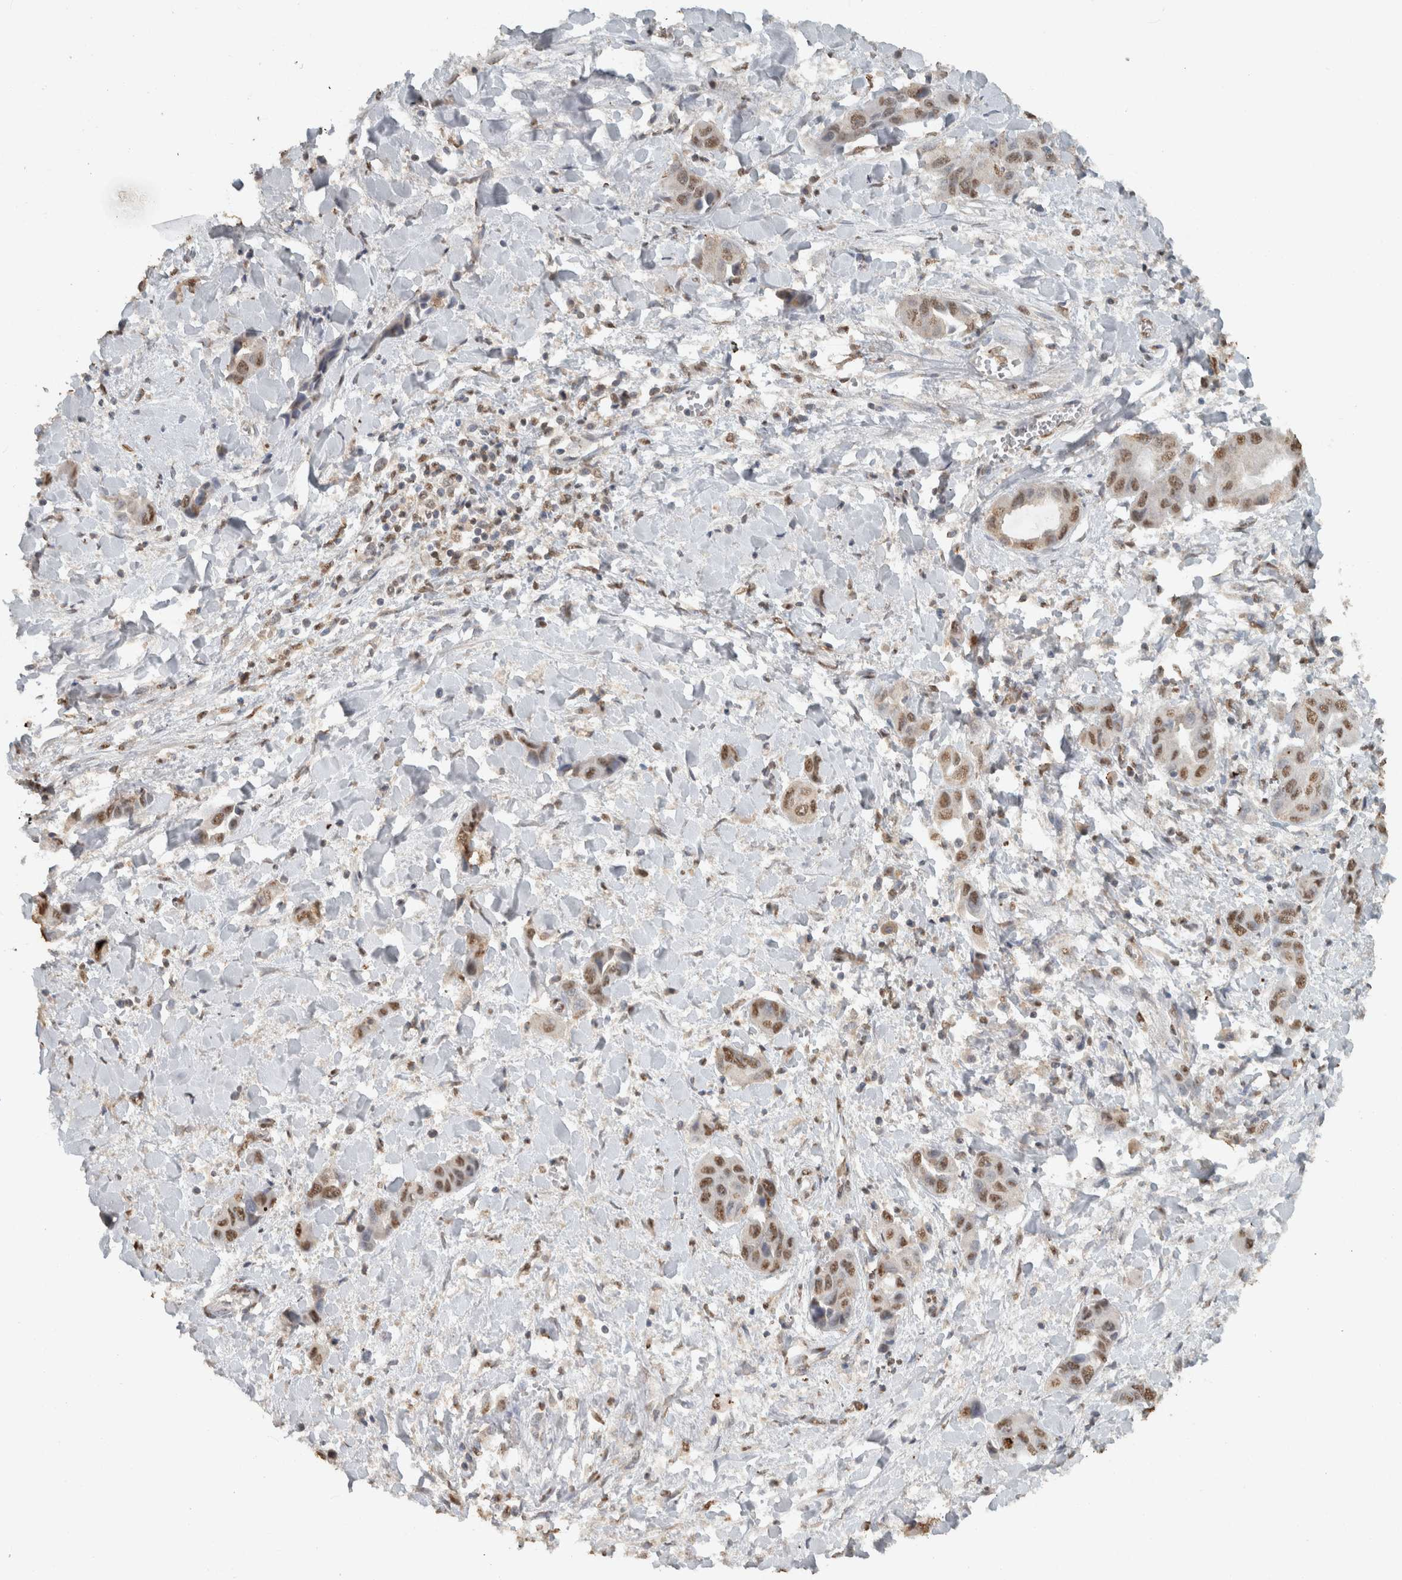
{"staining": {"intensity": "moderate", "quantity": ">75%", "location": "nuclear"}, "tissue": "liver cancer", "cell_type": "Tumor cells", "image_type": "cancer", "snomed": [{"axis": "morphology", "description": "Cholangiocarcinoma"}, {"axis": "topography", "description": "Liver"}], "caption": "A brown stain highlights moderate nuclear positivity of a protein in human liver cancer (cholangiocarcinoma) tumor cells. (DAB (3,3'-diaminobenzidine) = brown stain, brightfield microscopy at high magnification).", "gene": "HAND2", "patient": {"sex": "female", "age": 52}}